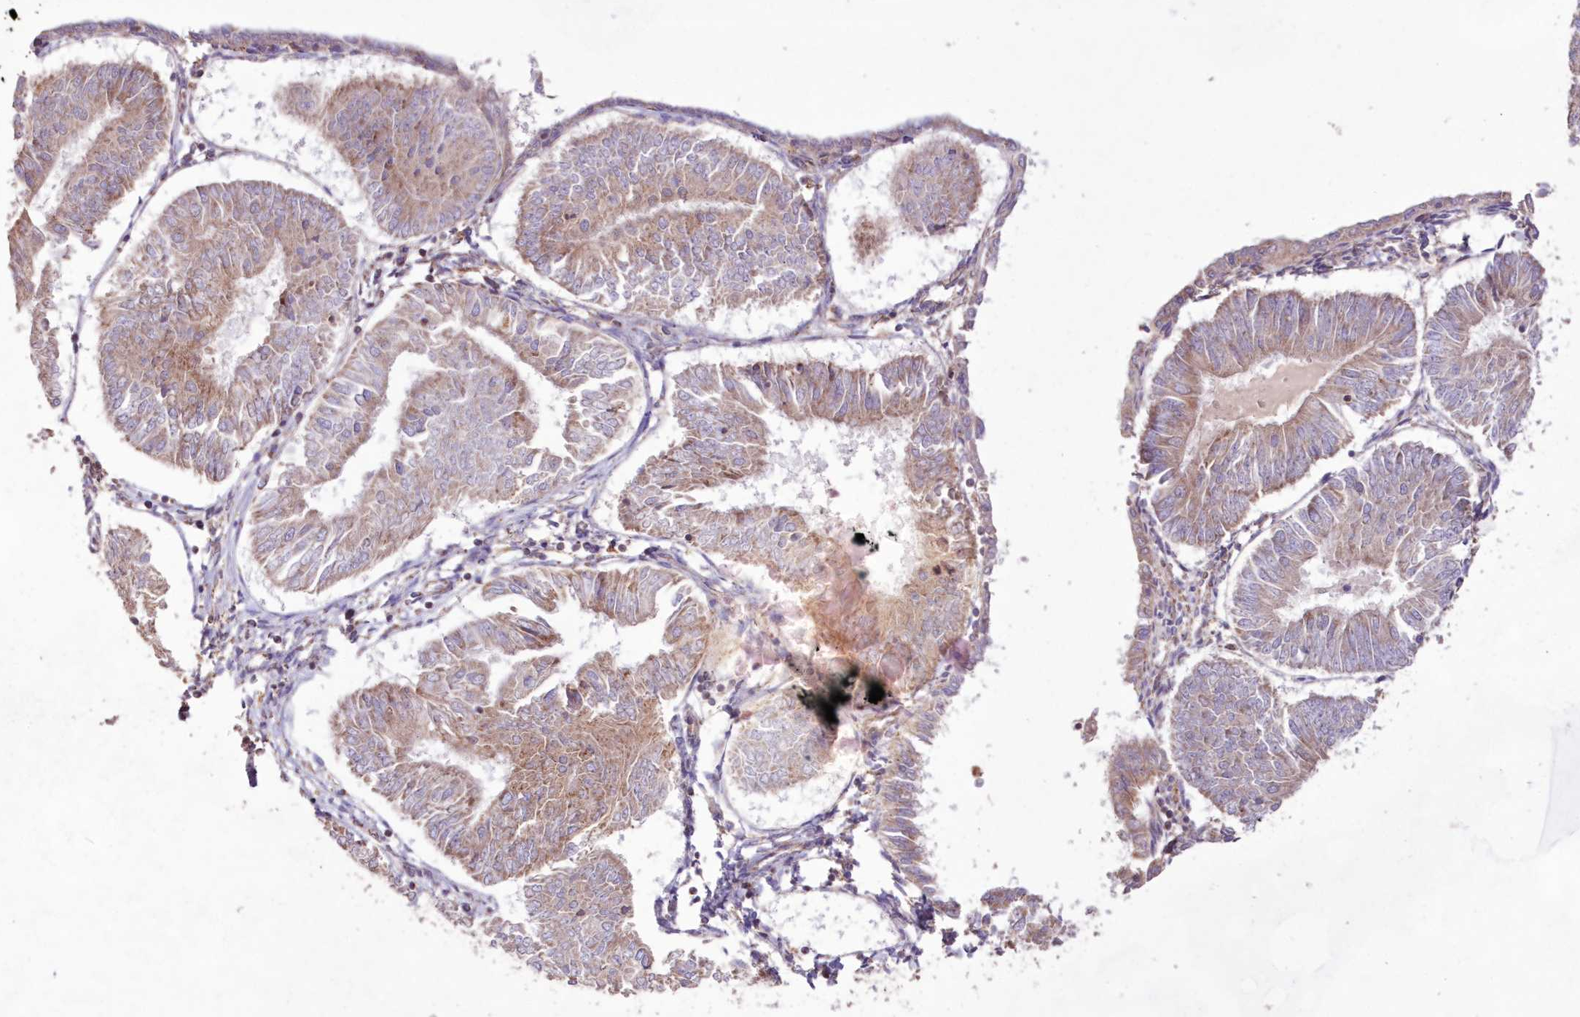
{"staining": {"intensity": "weak", "quantity": ">75%", "location": "cytoplasmic/membranous"}, "tissue": "endometrial cancer", "cell_type": "Tumor cells", "image_type": "cancer", "snomed": [{"axis": "morphology", "description": "Adenocarcinoma, NOS"}, {"axis": "topography", "description": "Endometrium"}], "caption": "Brown immunohistochemical staining in endometrial adenocarcinoma exhibits weak cytoplasmic/membranous staining in approximately >75% of tumor cells. (Stains: DAB (3,3'-diaminobenzidine) in brown, nuclei in blue, Microscopy: brightfield microscopy at high magnification).", "gene": "HADHB", "patient": {"sex": "female", "age": 58}}